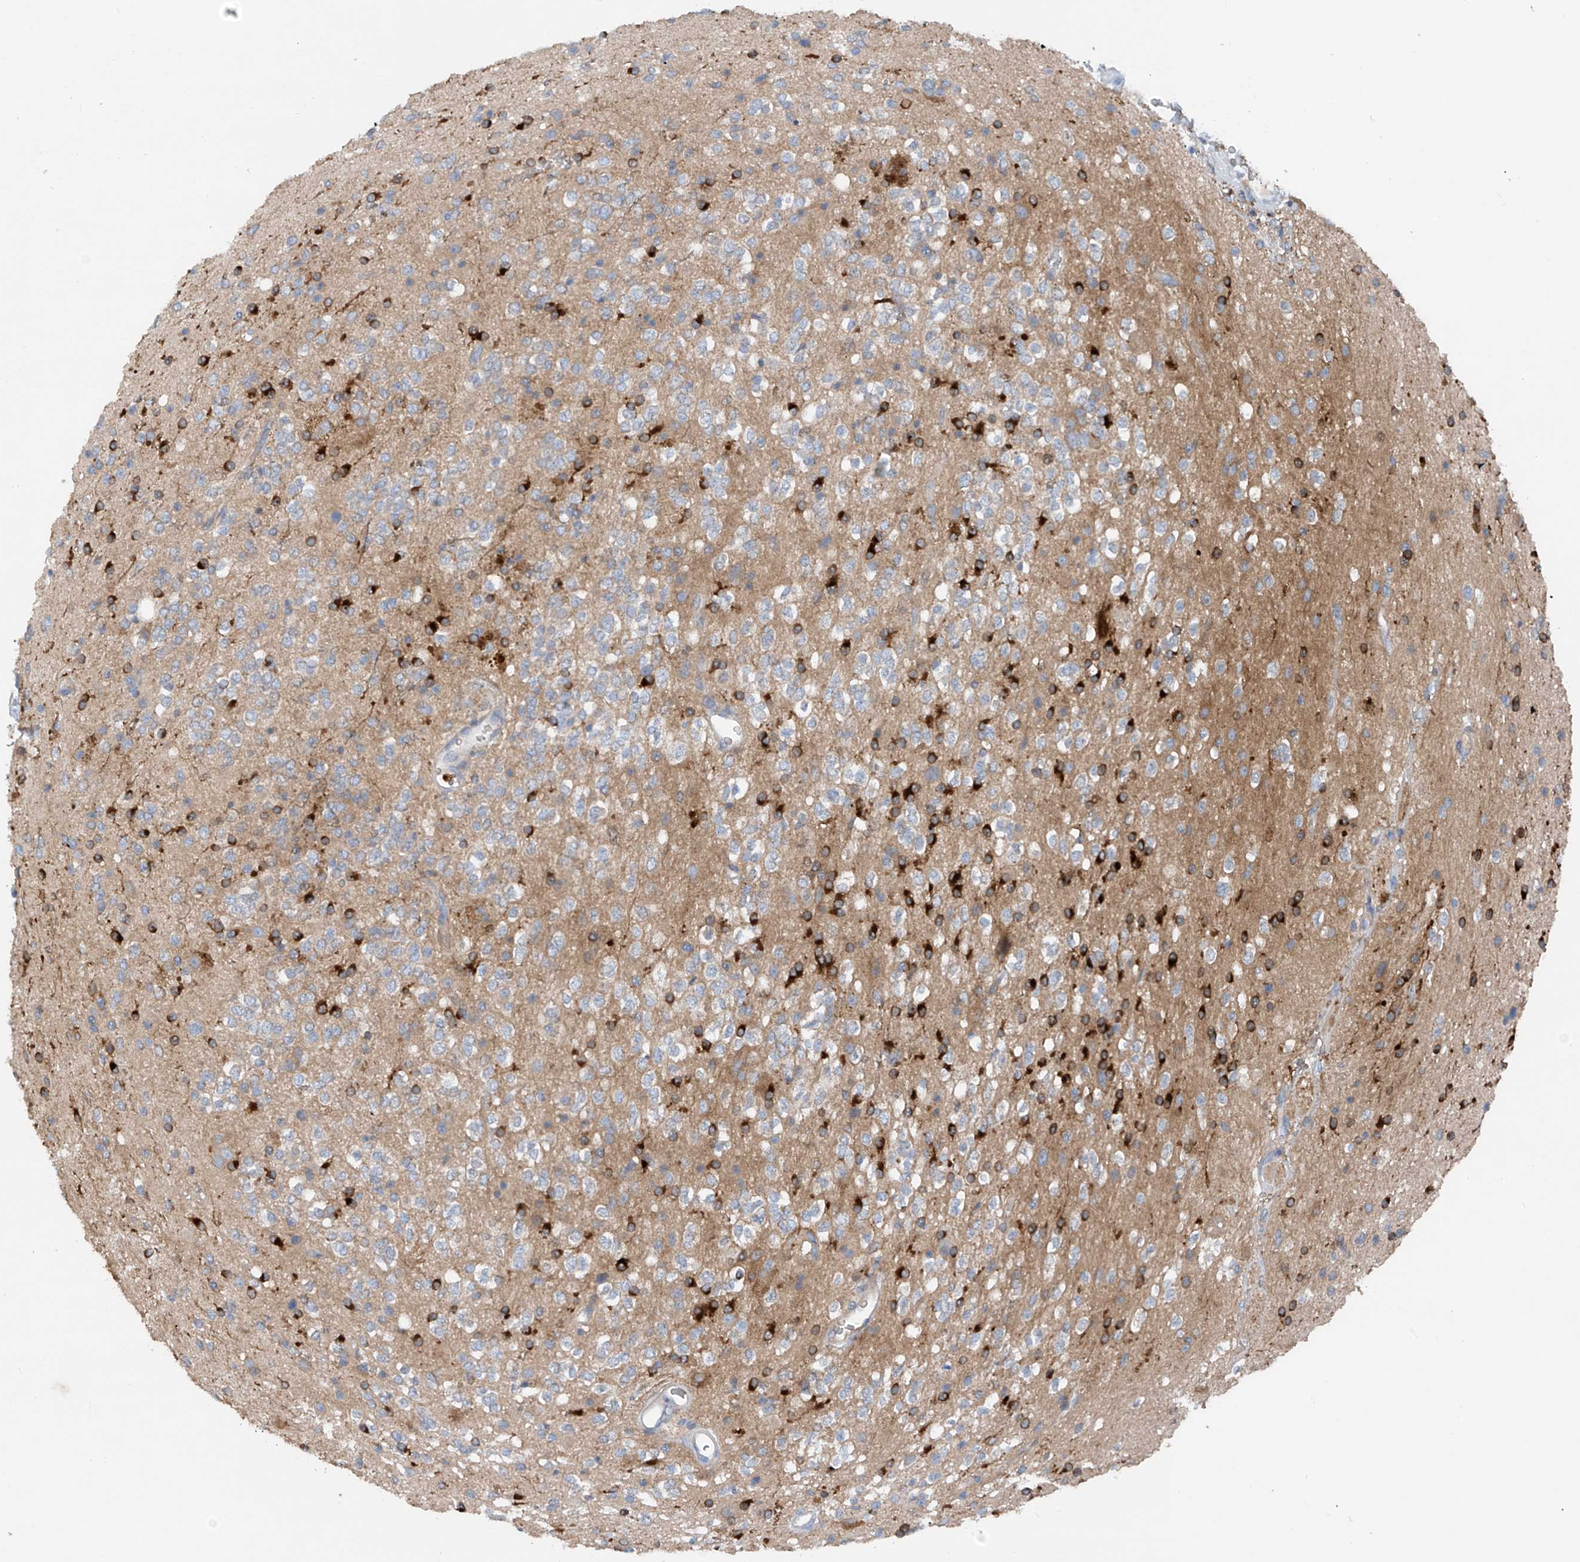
{"staining": {"intensity": "negative", "quantity": "none", "location": "none"}, "tissue": "glioma", "cell_type": "Tumor cells", "image_type": "cancer", "snomed": [{"axis": "morphology", "description": "Glioma, malignant, High grade"}, {"axis": "topography", "description": "Brain"}], "caption": "The IHC micrograph has no significant staining in tumor cells of malignant high-grade glioma tissue.", "gene": "PHACTR2", "patient": {"sex": "male", "age": 34}}